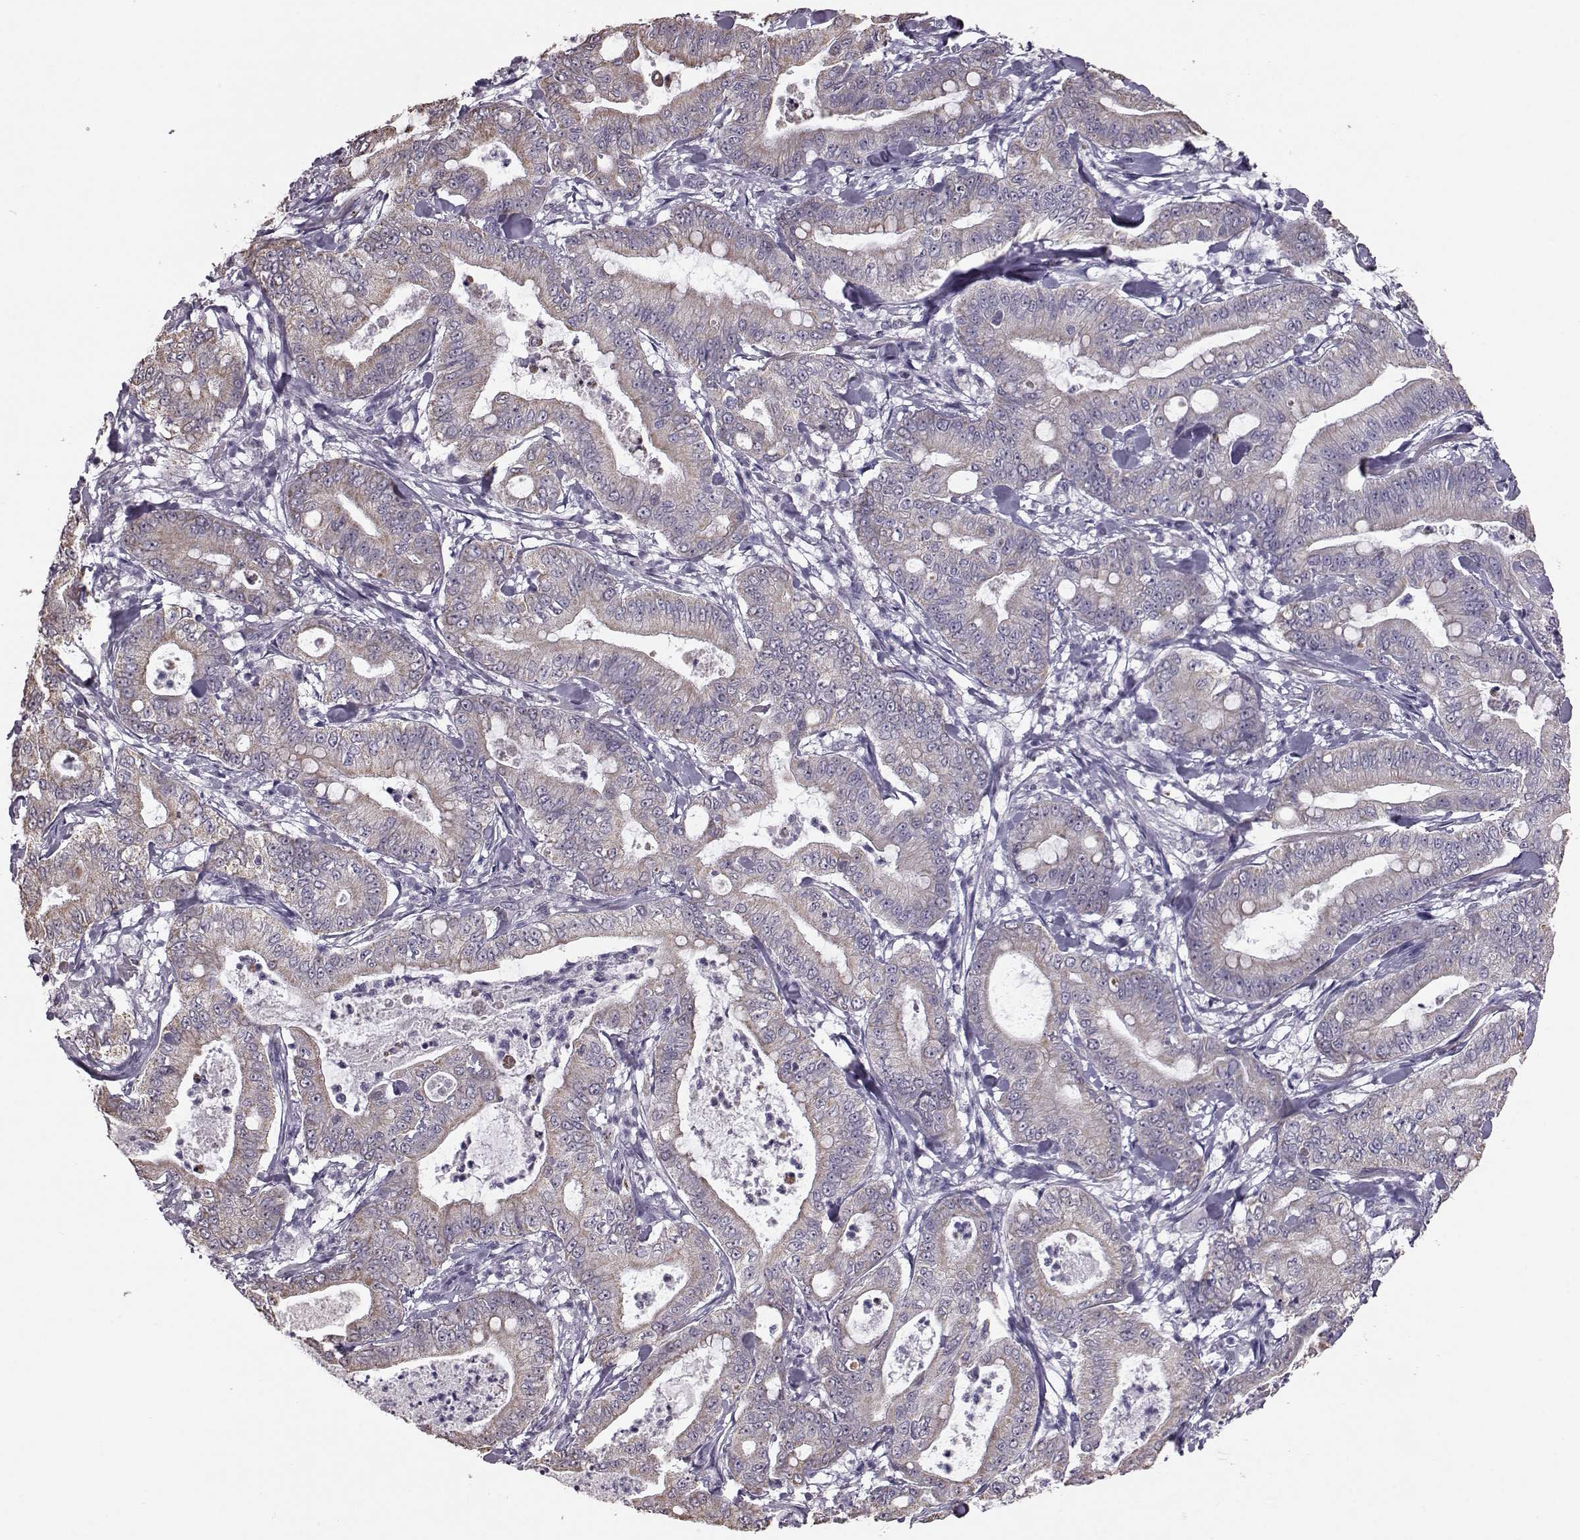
{"staining": {"intensity": "weak", "quantity": "<25%", "location": "cytoplasmic/membranous"}, "tissue": "pancreatic cancer", "cell_type": "Tumor cells", "image_type": "cancer", "snomed": [{"axis": "morphology", "description": "Adenocarcinoma, NOS"}, {"axis": "topography", "description": "Pancreas"}], "caption": "Pancreatic cancer (adenocarcinoma) was stained to show a protein in brown. There is no significant positivity in tumor cells.", "gene": "ALDH3A1", "patient": {"sex": "male", "age": 71}}